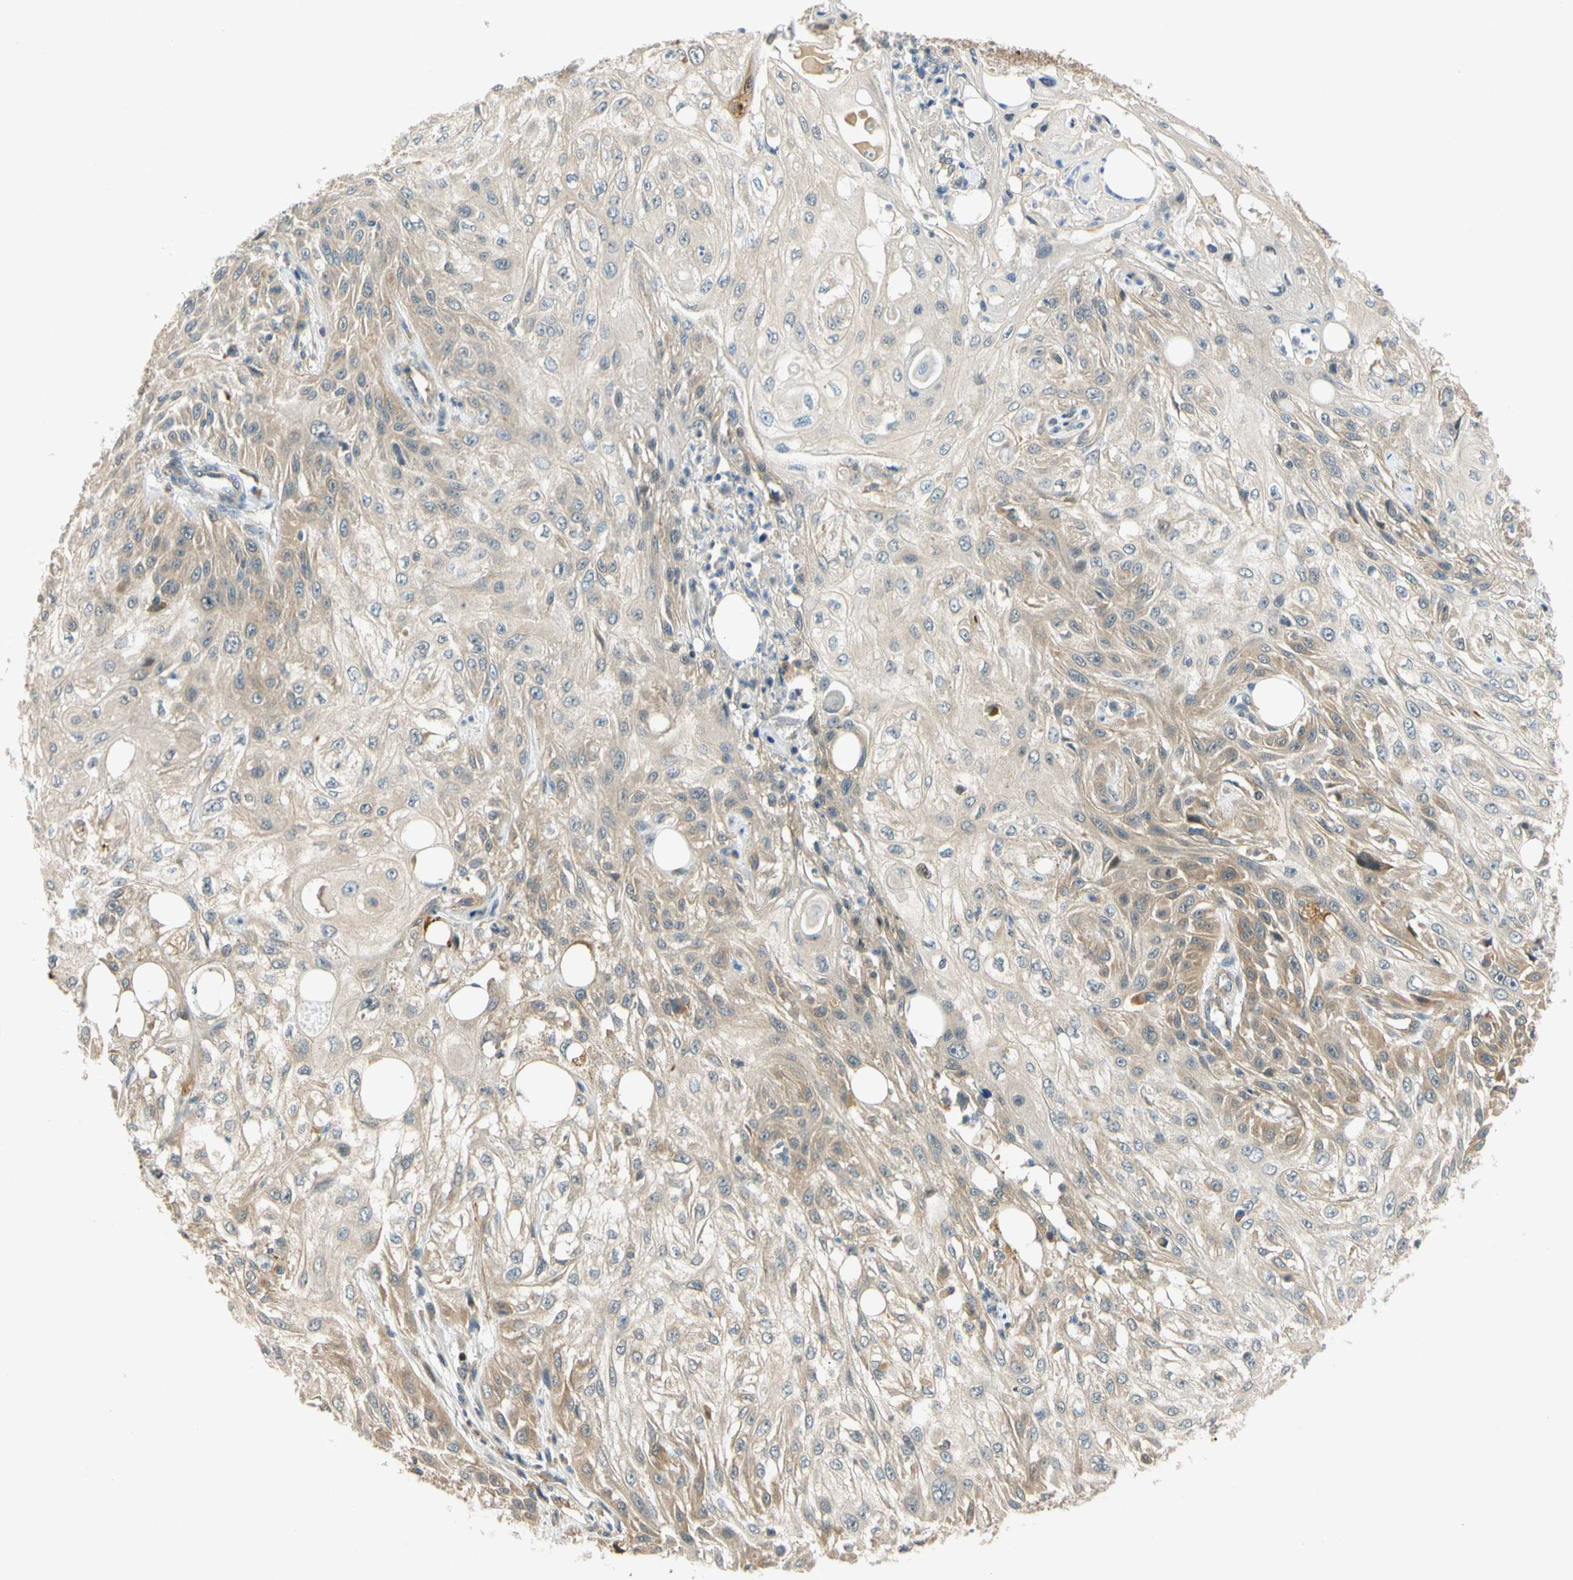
{"staining": {"intensity": "weak", "quantity": "25%-75%", "location": "cytoplasmic/membranous"}, "tissue": "skin cancer", "cell_type": "Tumor cells", "image_type": "cancer", "snomed": [{"axis": "morphology", "description": "Squamous cell carcinoma, NOS"}, {"axis": "topography", "description": "Skin"}], "caption": "Tumor cells display weak cytoplasmic/membranous positivity in about 25%-75% of cells in skin squamous cell carcinoma. (DAB = brown stain, brightfield microscopy at high magnification).", "gene": "GATD1", "patient": {"sex": "male", "age": 75}}